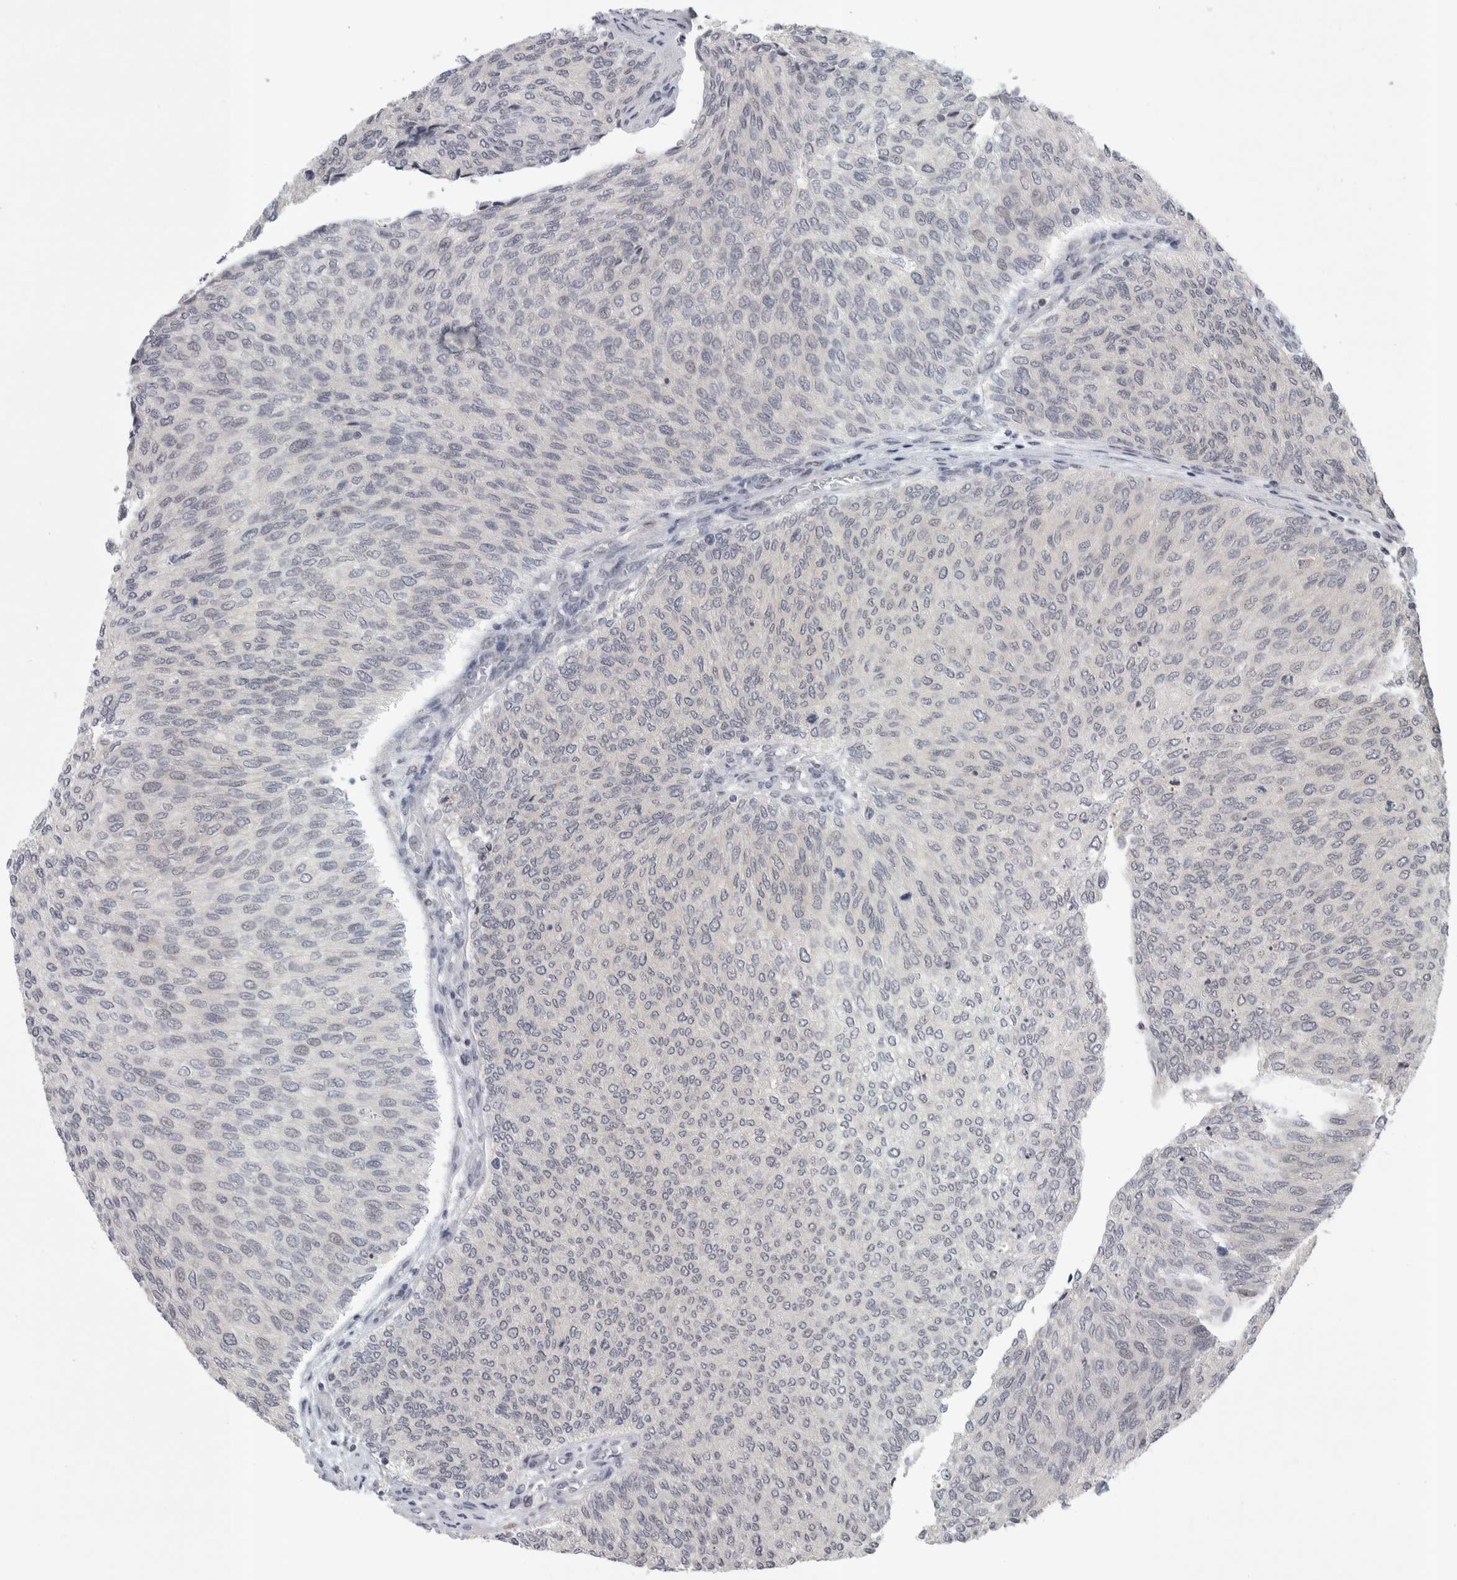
{"staining": {"intensity": "negative", "quantity": "none", "location": "none"}, "tissue": "urothelial cancer", "cell_type": "Tumor cells", "image_type": "cancer", "snomed": [{"axis": "morphology", "description": "Urothelial carcinoma, Low grade"}, {"axis": "topography", "description": "Urinary bladder"}], "caption": "An image of human urothelial cancer is negative for staining in tumor cells.", "gene": "ZSCAN21", "patient": {"sex": "female", "age": 79}}